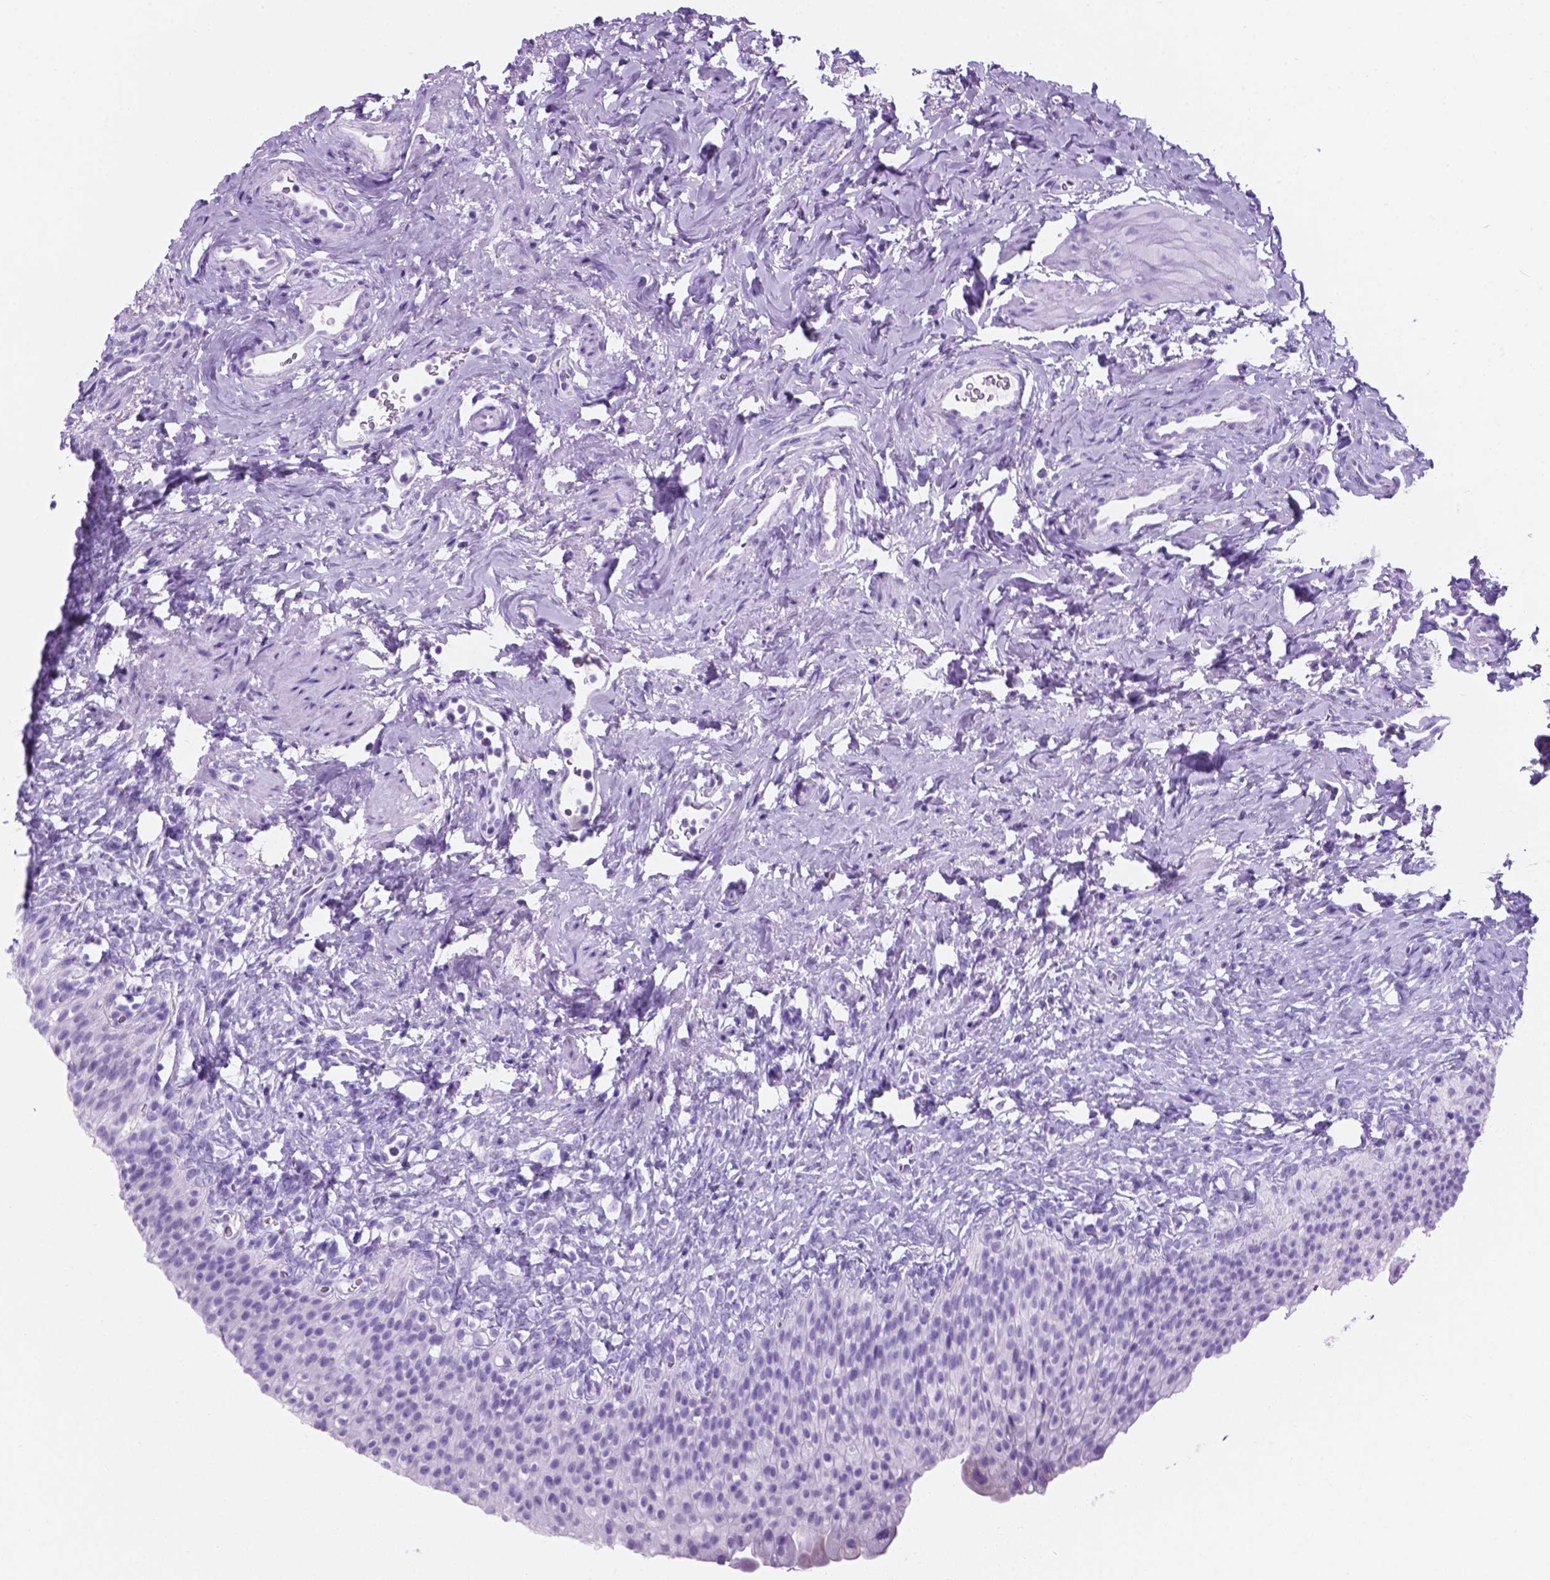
{"staining": {"intensity": "negative", "quantity": "none", "location": "none"}, "tissue": "urinary bladder", "cell_type": "Urothelial cells", "image_type": "normal", "snomed": [{"axis": "morphology", "description": "Normal tissue, NOS"}, {"axis": "topography", "description": "Urinary bladder"}, {"axis": "topography", "description": "Prostate"}], "caption": "Immunohistochemistry of unremarkable human urinary bladder shows no expression in urothelial cells. The staining was performed using DAB to visualize the protein expression in brown, while the nuclei were stained in blue with hematoxylin (Magnification: 20x).", "gene": "C17orf107", "patient": {"sex": "male", "age": 76}}